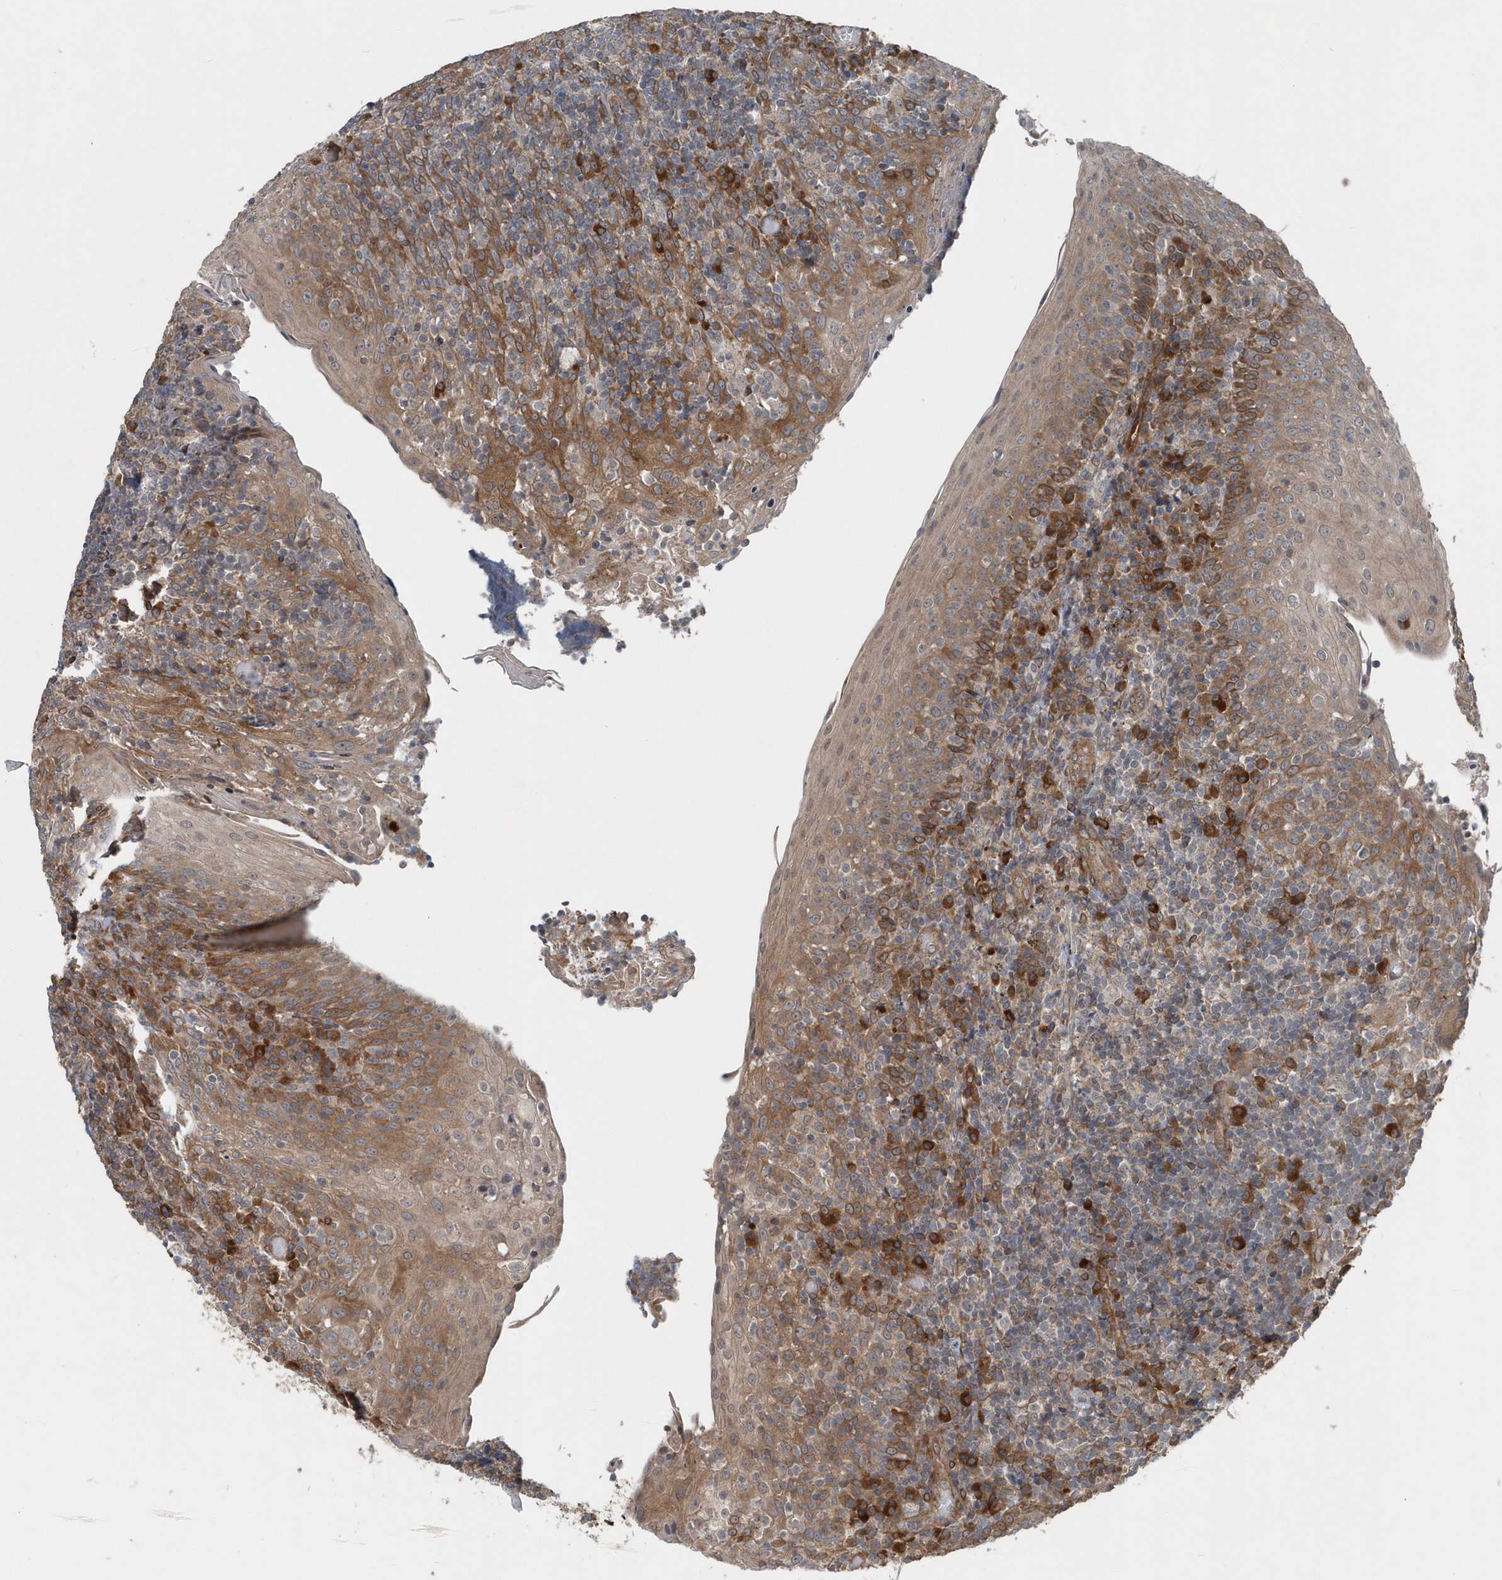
{"staining": {"intensity": "moderate", "quantity": "<25%", "location": "cytoplasmic/membranous"}, "tissue": "tonsil", "cell_type": "Germinal center cells", "image_type": "normal", "snomed": [{"axis": "morphology", "description": "Normal tissue, NOS"}, {"axis": "topography", "description": "Tonsil"}], "caption": "A micrograph of tonsil stained for a protein shows moderate cytoplasmic/membranous brown staining in germinal center cells.", "gene": "MCC", "patient": {"sex": "female", "age": 19}}